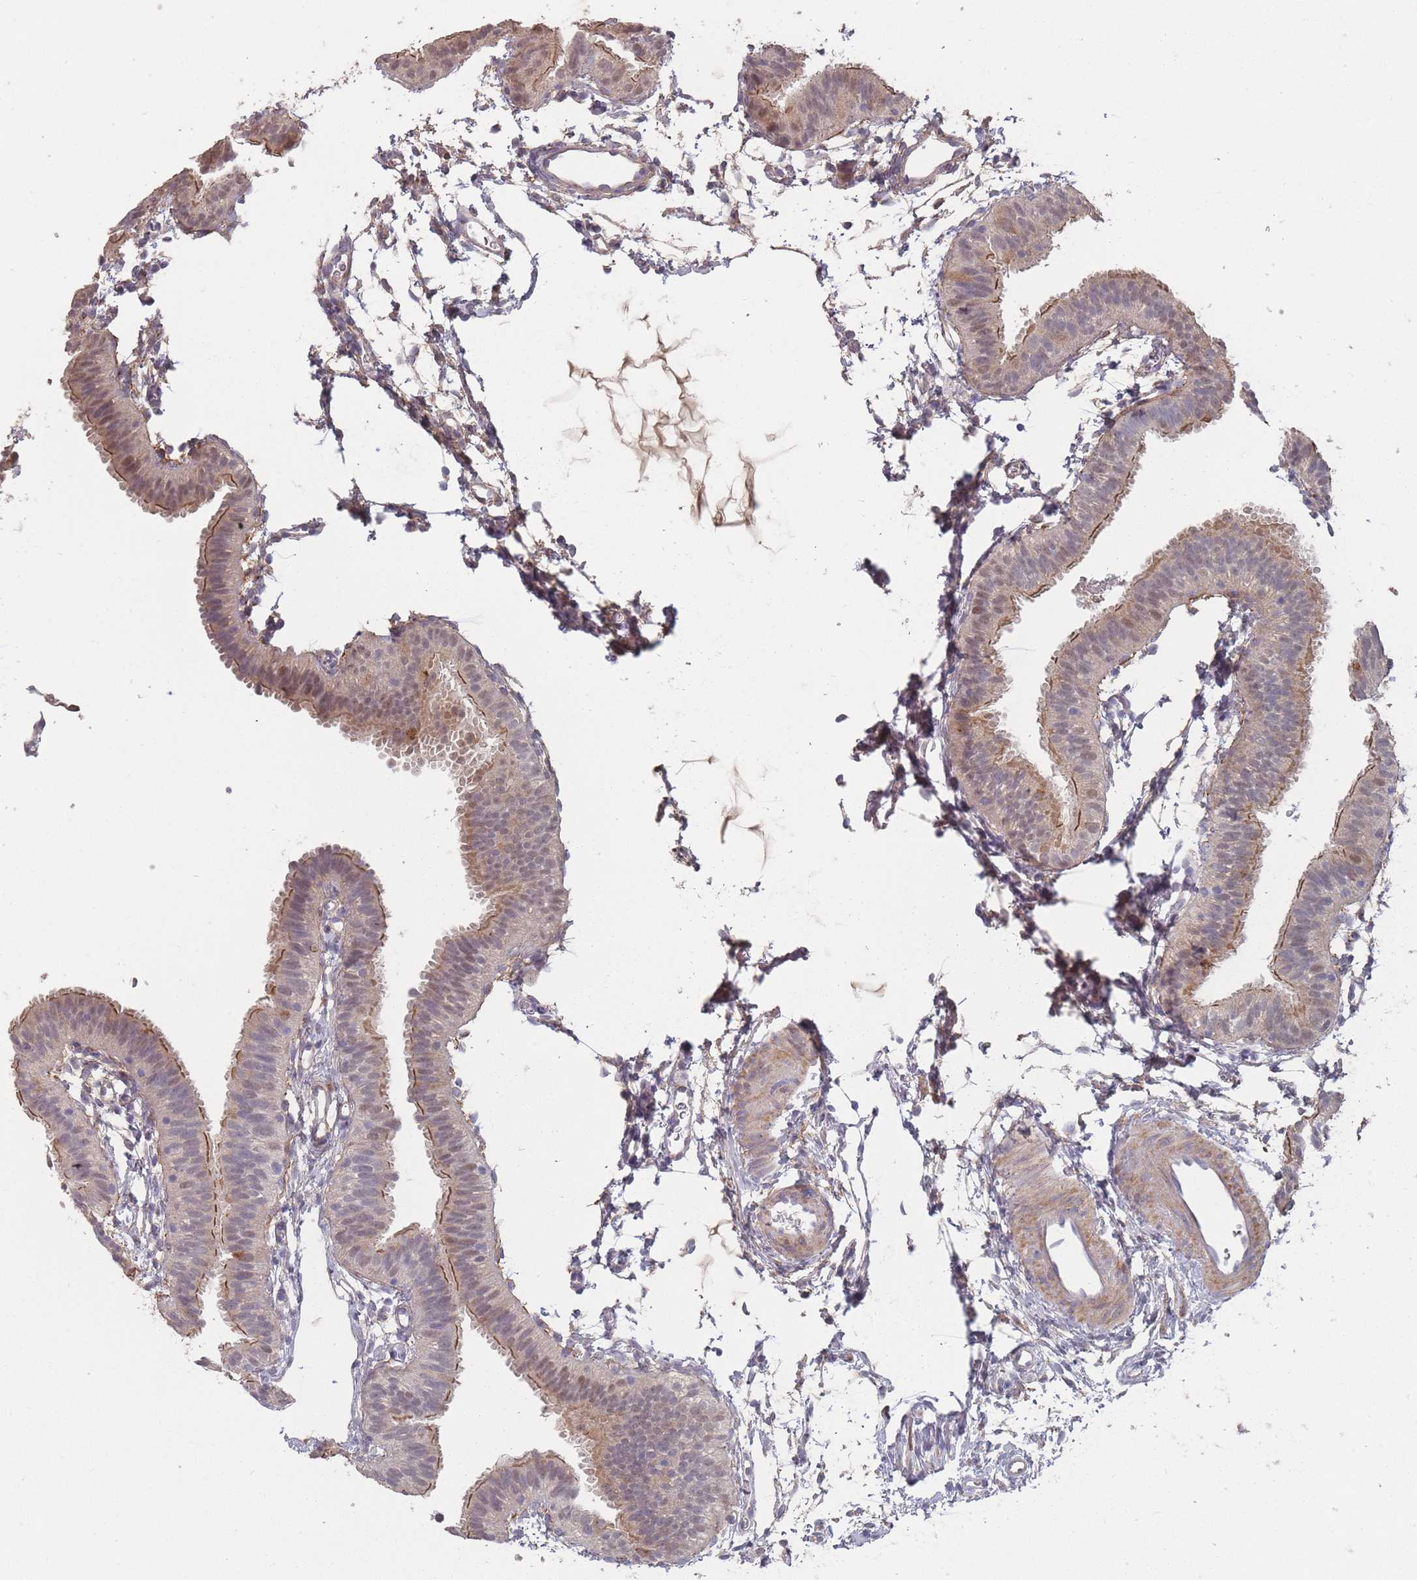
{"staining": {"intensity": "moderate", "quantity": "25%-75%", "location": "cytoplasmic/membranous"}, "tissue": "fallopian tube", "cell_type": "Glandular cells", "image_type": "normal", "snomed": [{"axis": "morphology", "description": "Normal tissue, NOS"}, {"axis": "topography", "description": "Fallopian tube"}], "caption": "A brown stain labels moderate cytoplasmic/membranous staining of a protein in glandular cells of normal human fallopian tube.", "gene": "ERCC6L", "patient": {"sex": "female", "age": 35}}